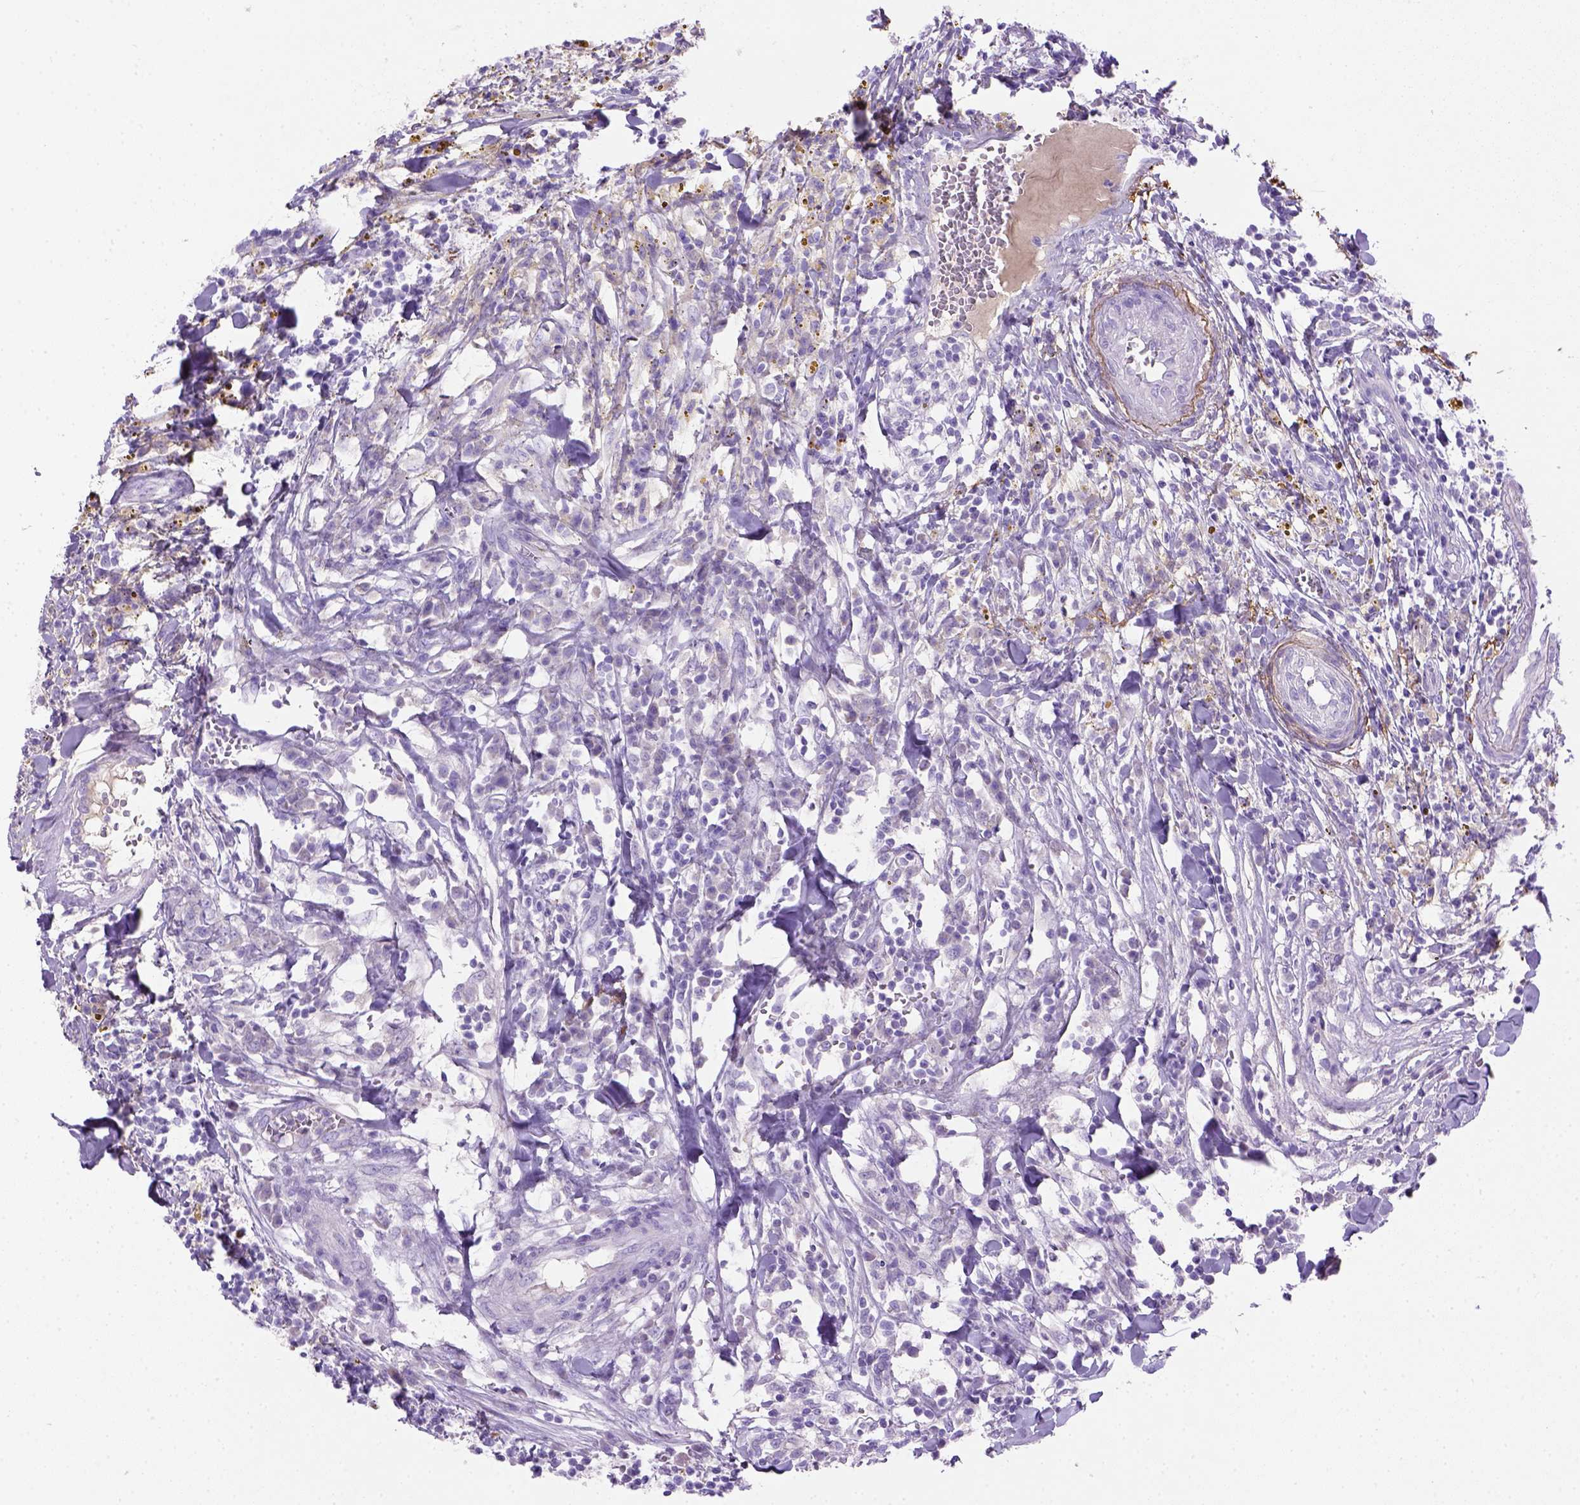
{"staining": {"intensity": "negative", "quantity": "none", "location": "none"}, "tissue": "breast cancer", "cell_type": "Tumor cells", "image_type": "cancer", "snomed": [{"axis": "morphology", "description": "Duct carcinoma"}, {"axis": "topography", "description": "Breast"}], "caption": "Histopathology image shows no protein staining in tumor cells of breast cancer tissue. Brightfield microscopy of immunohistochemistry stained with DAB (brown) and hematoxylin (blue), captured at high magnification.", "gene": "SIRPD", "patient": {"sex": "female", "age": 30}}